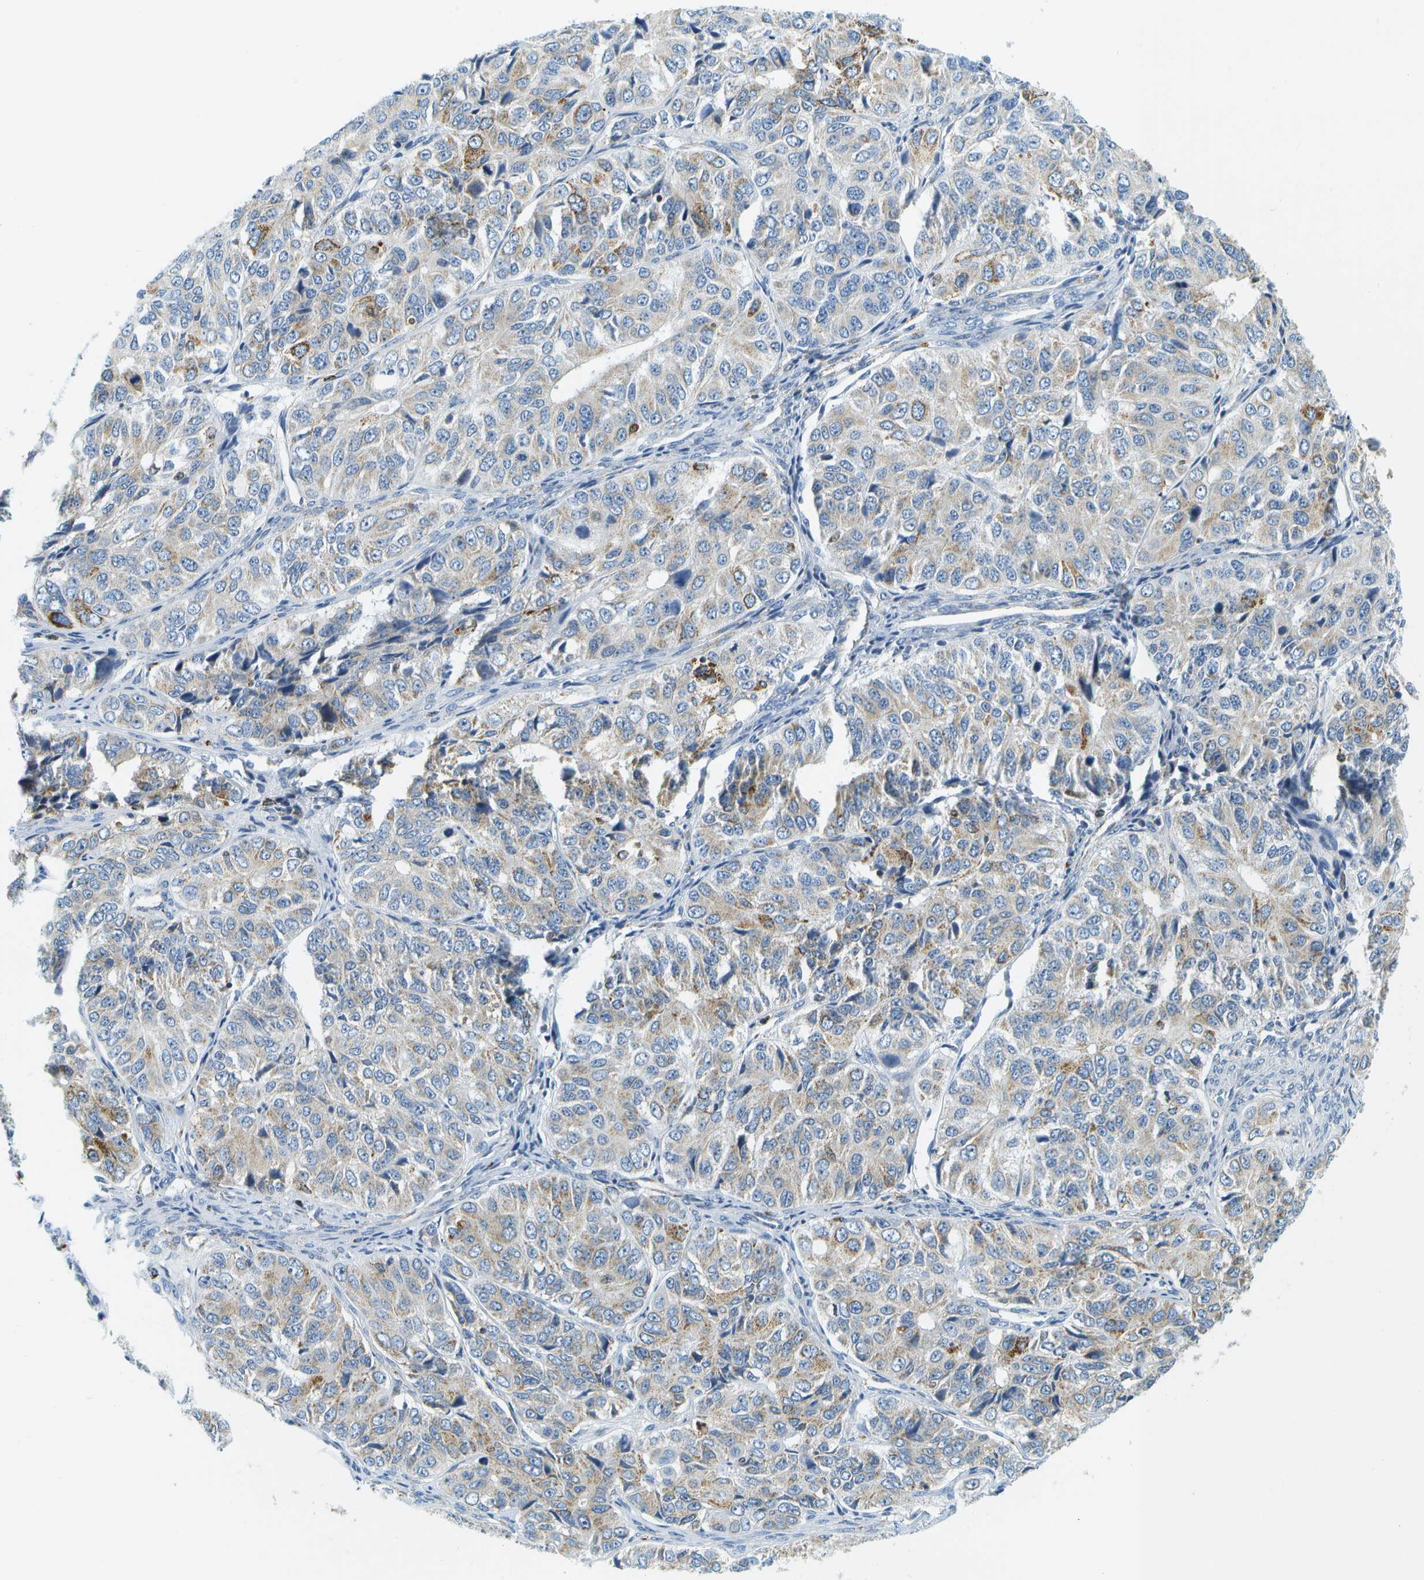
{"staining": {"intensity": "moderate", "quantity": "<25%", "location": "cytoplasmic/membranous"}, "tissue": "ovarian cancer", "cell_type": "Tumor cells", "image_type": "cancer", "snomed": [{"axis": "morphology", "description": "Carcinoma, endometroid"}, {"axis": "topography", "description": "Ovary"}], "caption": "Ovarian cancer was stained to show a protein in brown. There is low levels of moderate cytoplasmic/membranous staining in about <25% of tumor cells.", "gene": "HLCS", "patient": {"sex": "female", "age": 51}}